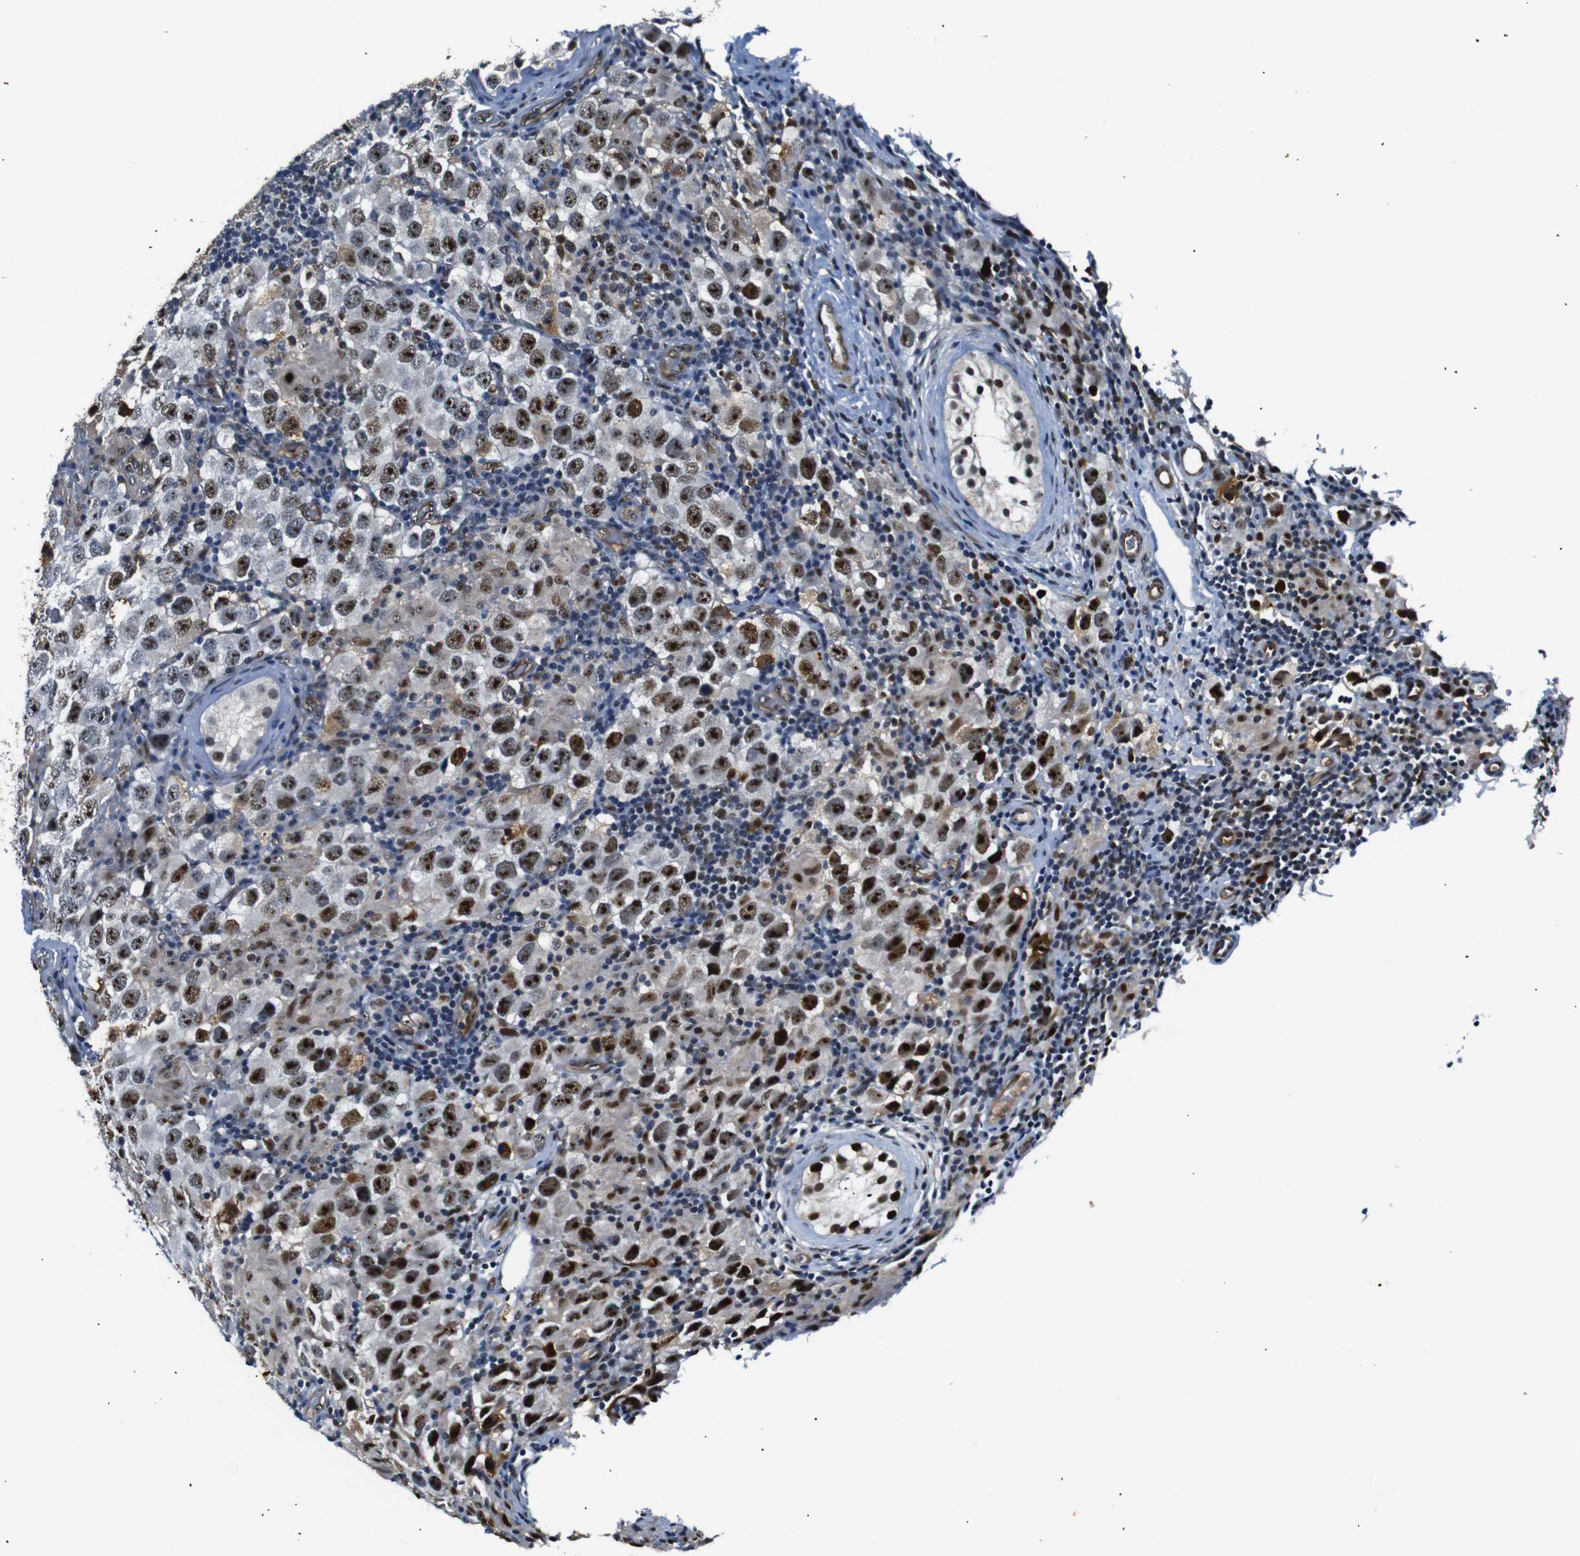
{"staining": {"intensity": "strong", "quantity": ">75%", "location": "nuclear"}, "tissue": "testis cancer", "cell_type": "Tumor cells", "image_type": "cancer", "snomed": [{"axis": "morphology", "description": "Carcinoma, Embryonal, NOS"}, {"axis": "topography", "description": "Testis"}], "caption": "This is an image of immunohistochemistry (IHC) staining of testis cancer (embryonal carcinoma), which shows strong staining in the nuclear of tumor cells.", "gene": "PARN", "patient": {"sex": "male", "age": 21}}